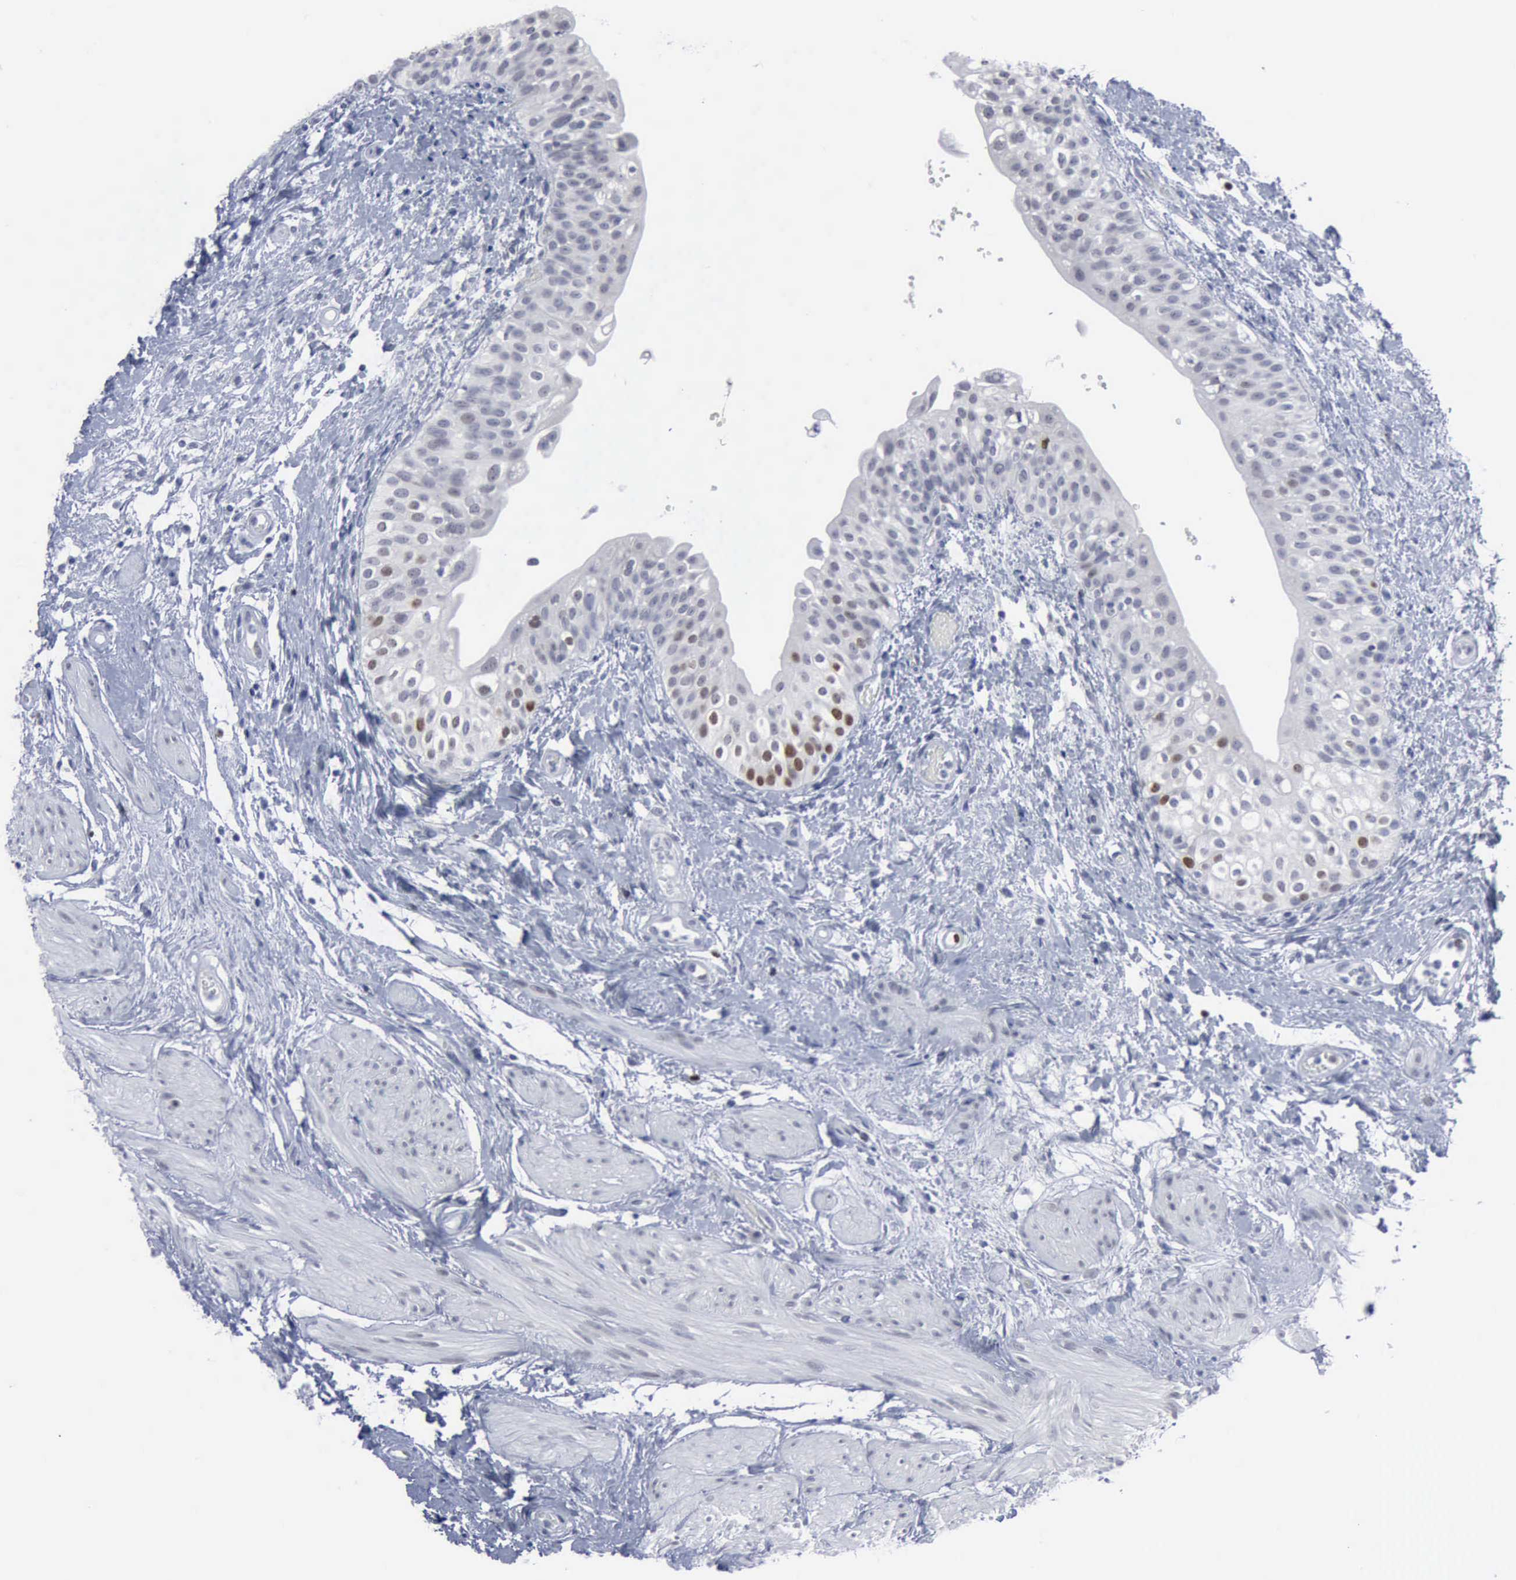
{"staining": {"intensity": "strong", "quantity": "<25%", "location": "nuclear"}, "tissue": "urinary bladder", "cell_type": "Urothelial cells", "image_type": "normal", "snomed": [{"axis": "morphology", "description": "Normal tissue, NOS"}, {"axis": "topography", "description": "Urinary bladder"}], "caption": "Immunohistochemistry (IHC) (DAB (3,3'-diaminobenzidine)) staining of benign human urinary bladder shows strong nuclear protein expression in approximately <25% of urothelial cells.", "gene": "MCM5", "patient": {"sex": "female", "age": 55}}